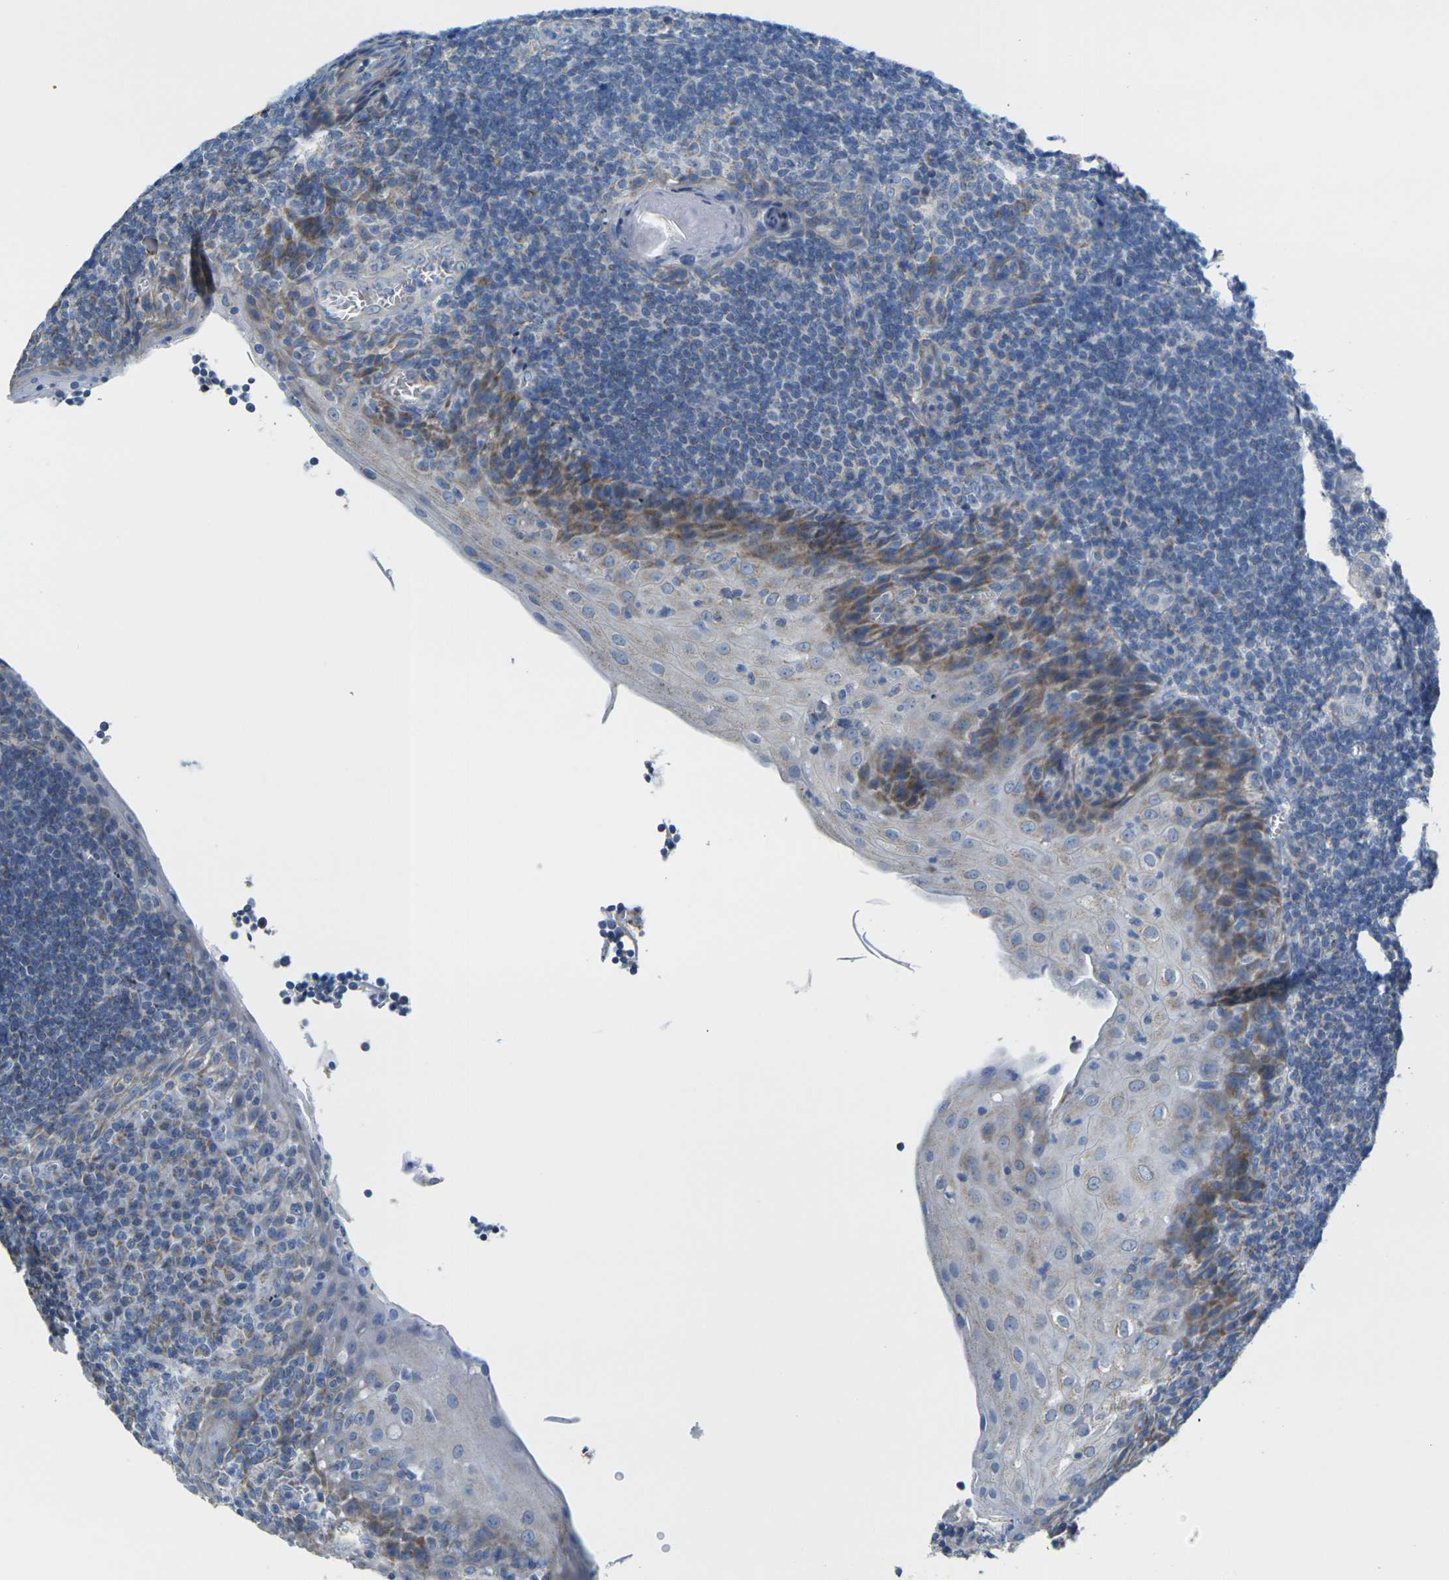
{"staining": {"intensity": "moderate", "quantity": "<25%", "location": "cytoplasmic/membranous"}, "tissue": "tonsil", "cell_type": "Germinal center cells", "image_type": "normal", "snomed": [{"axis": "morphology", "description": "Normal tissue, NOS"}, {"axis": "topography", "description": "Tonsil"}], "caption": "Immunohistochemistry (IHC) (DAB) staining of normal human tonsil exhibits moderate cytoplasmic/membranous protein staining in about <25% of germinal center cells.", "gene": "TMEM204", "patient": {"sex": "male", "age": 37}}